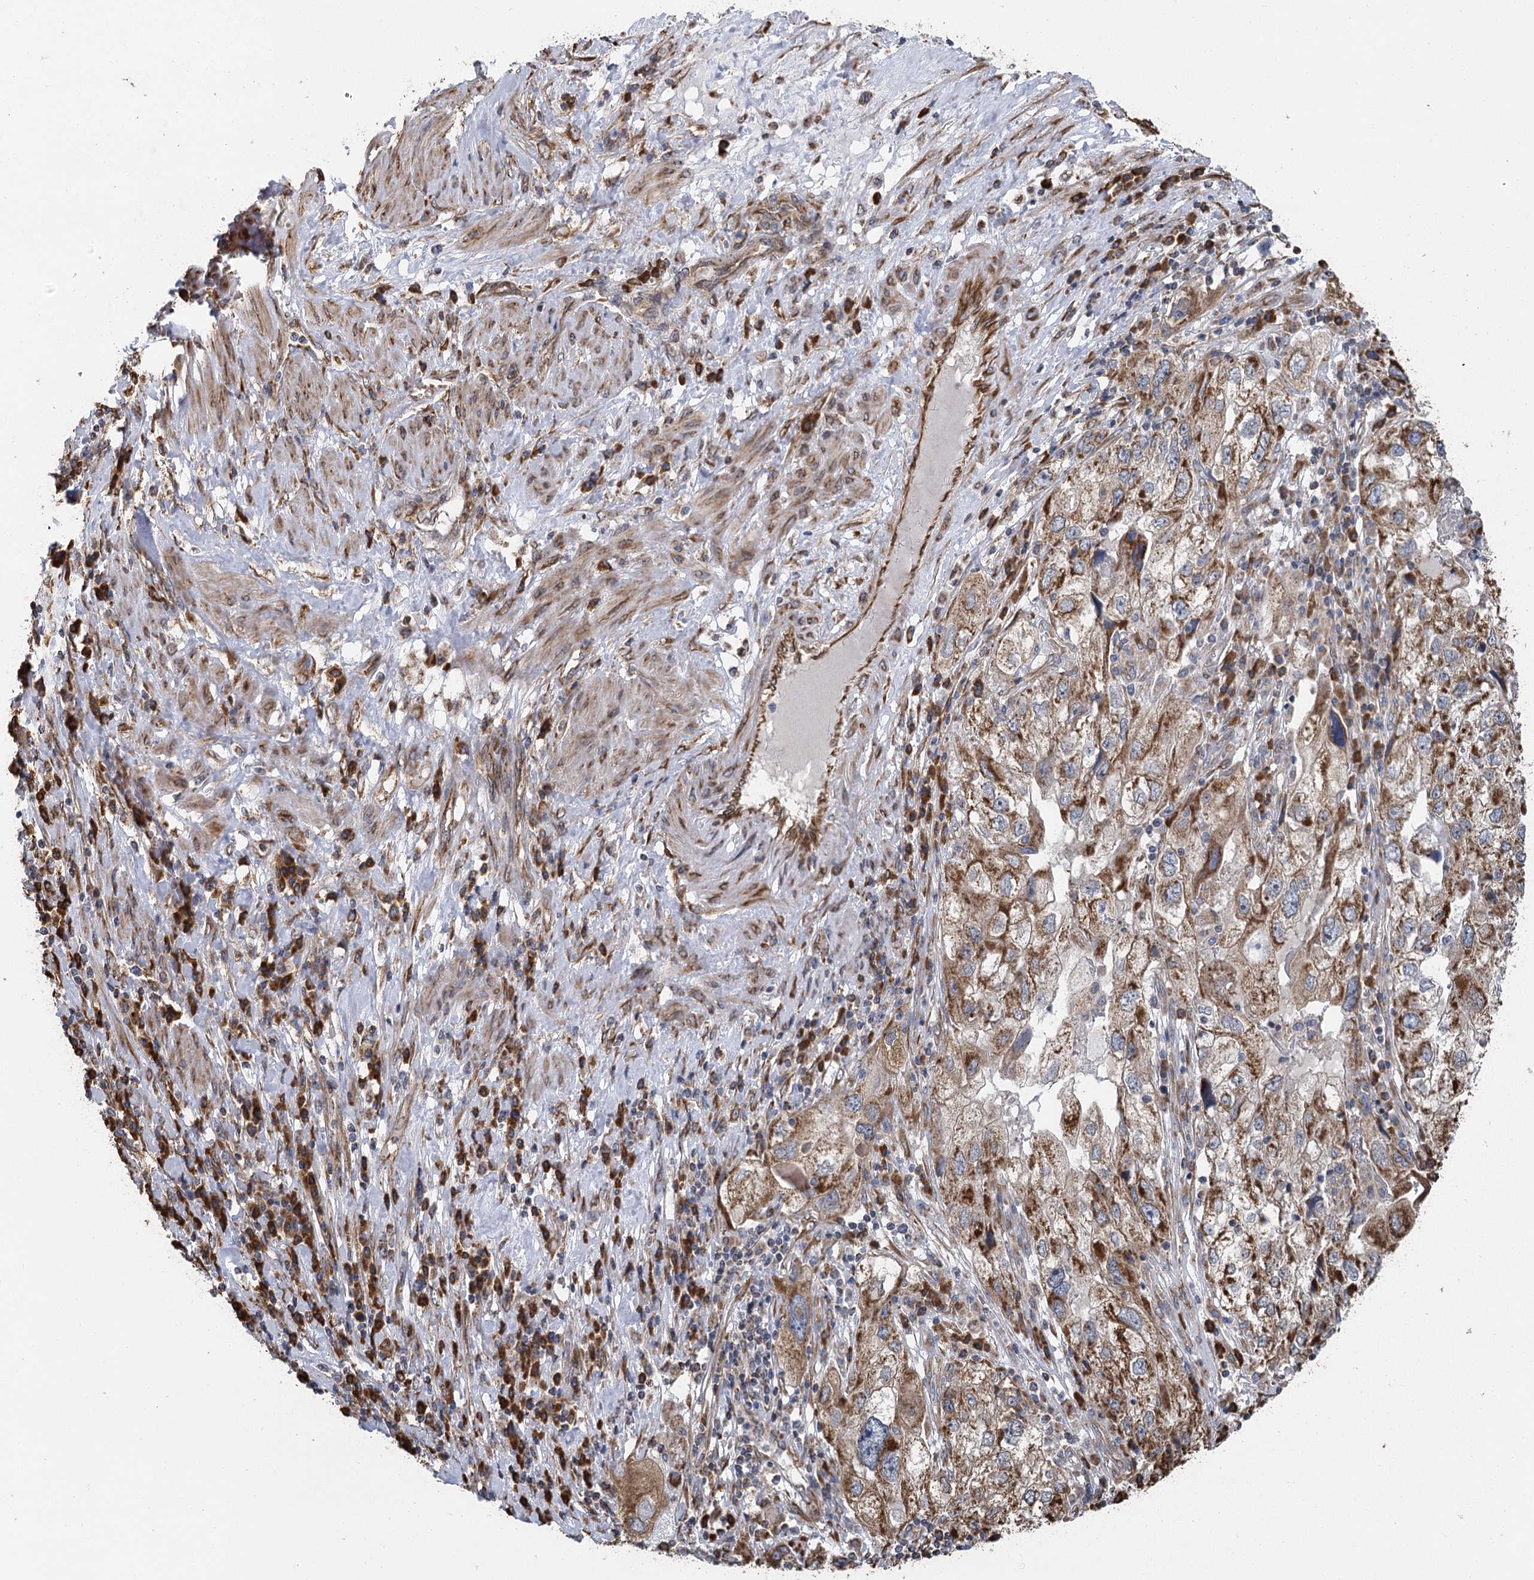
{"staining": {"intensity": "moderate", "quantity": ">75%", "location": "cytoplasmic/membranous"}, "tissue": "endometrial cancer", "cell_type": "Tumor cells", "image_type": "cancer", "snomed": [{"axis": "morphology", "description": "Adenocarcinoma, NOS"}, {"axis": "topography", "description": "Endometrium"}], "caption": "Immunohistochemistry of endometrial cancer (adenocarcinoma) displays medium levels of moderate cytoplasmic/membranous expression in approximately >75% of tumor cells. (IHC, brightfield microscopy, high magnification).", "gene": "IL11RA", "patient": {"sex": "female", "age": 49}}